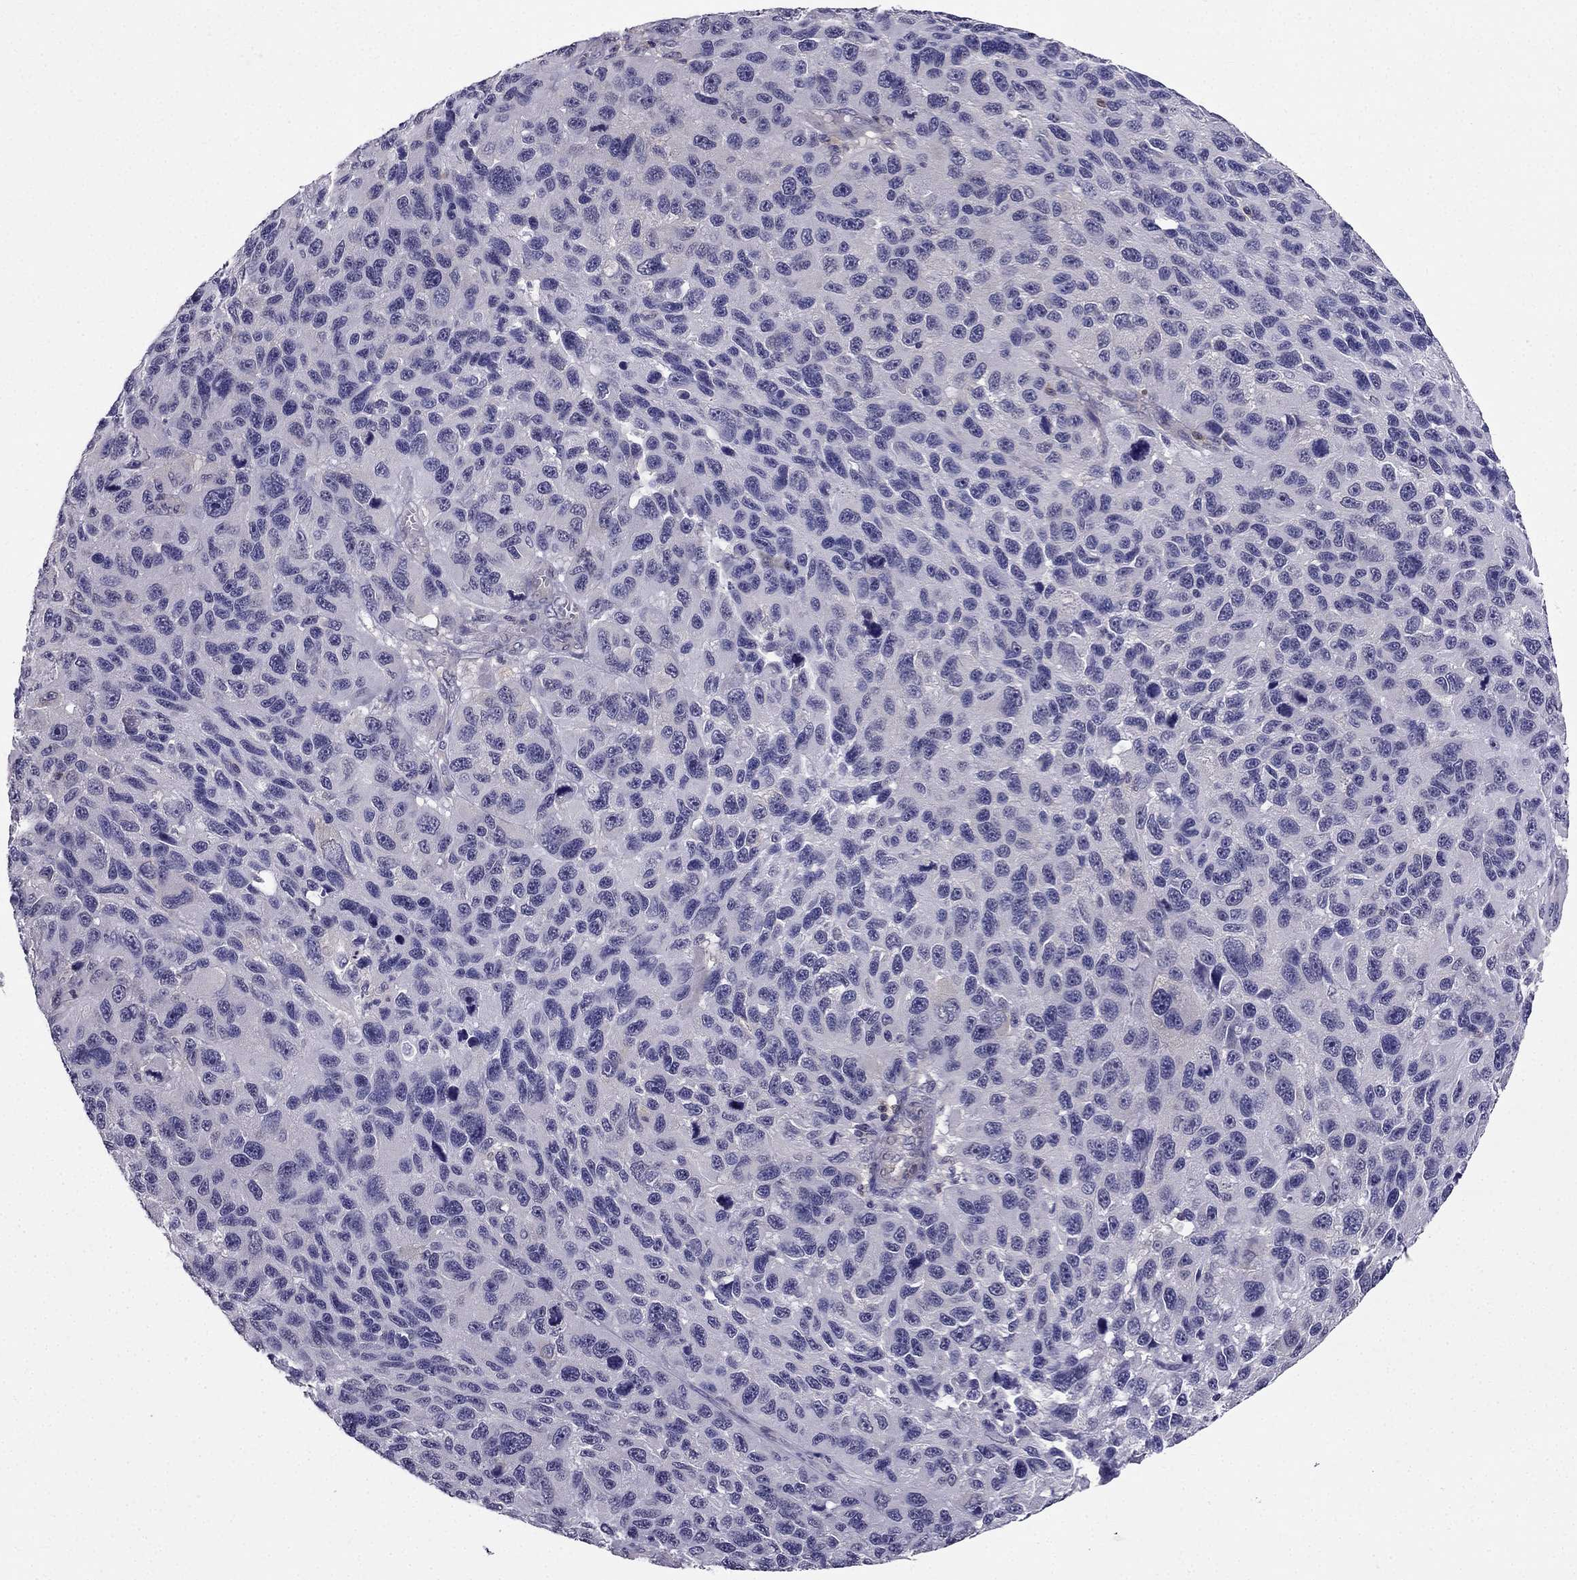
{"staining": {"intensity": "negative", "quantity": "none", "location": "none"}, "tissue": "melanoma", "cell_type": "Tumor cells", "image_type": "cancer", "snomed": [{"axis": "morphology", "description": "Malignant melanoma, NOS"}, {"axis": "topography", "description": "Skin"}], "caption": "Protein analysis of melanoma shows no significant staining in tumor cells.", "gene": "AAK1", "patient": {"sex": "male", "age": 53}}